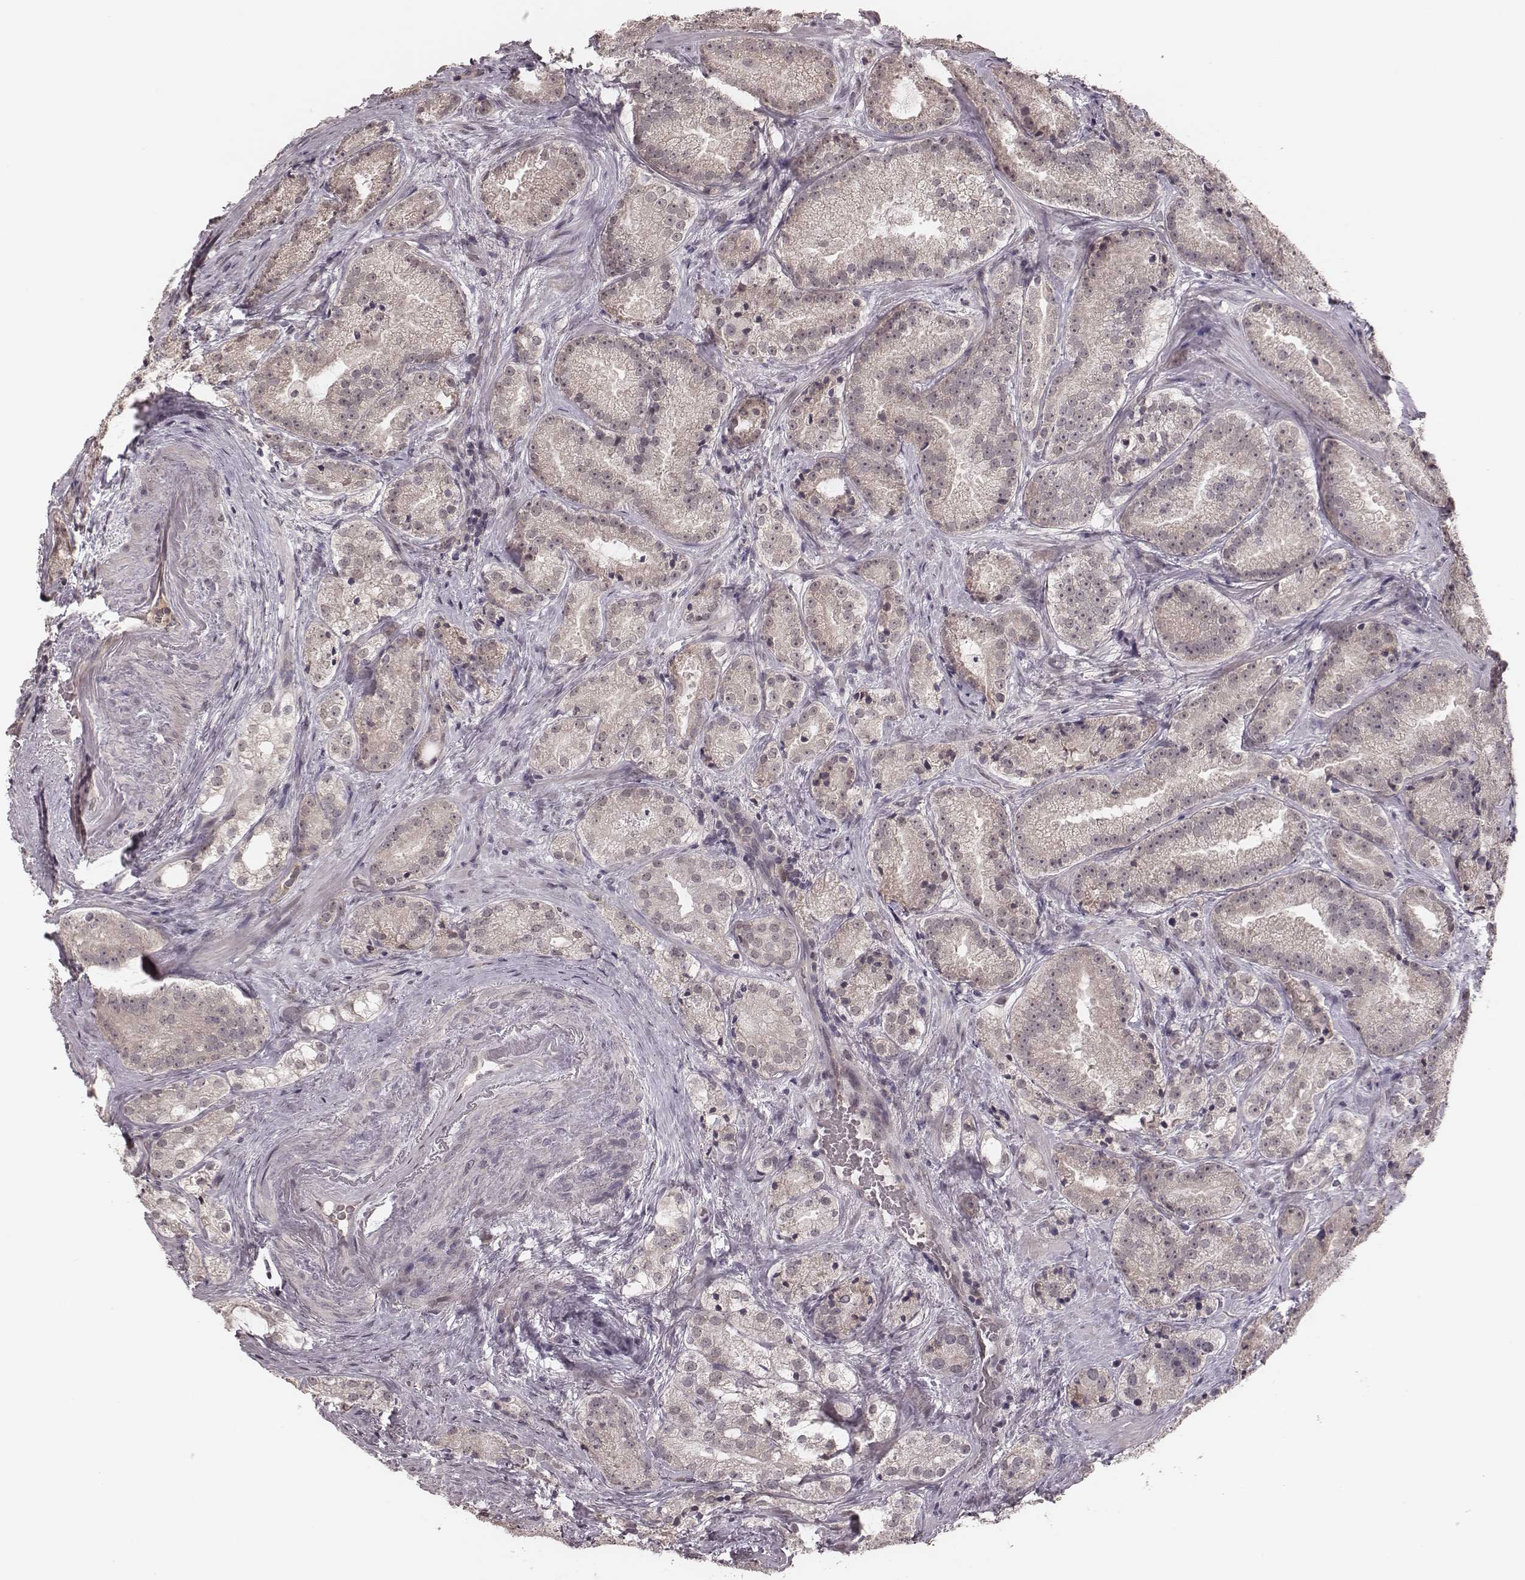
{"staining": {"intensity": "negative", "quantity": "none", "location": "none"}, "tissue": "prostate cancer", "cell_type": "Tumor cells", "image_type": "cancer", "snomed": [{"axis": "morphology", "description": "Adenocarcinoma, NOS"}, {"axis": "morphology", "description": "Adenocarcinoma, High grade"}, {"axis": "topography", "description": "Prostate"}], "caption": "The histopathology image exhibits no staining of tumor cells in prostate cancer (high-grade adenocarcinoma). (DAB immunohistochemistry visualized using brightfield microscopy, high magnification).", "gene": "IL5", "patient": {"sex": "male", "age": 64}}